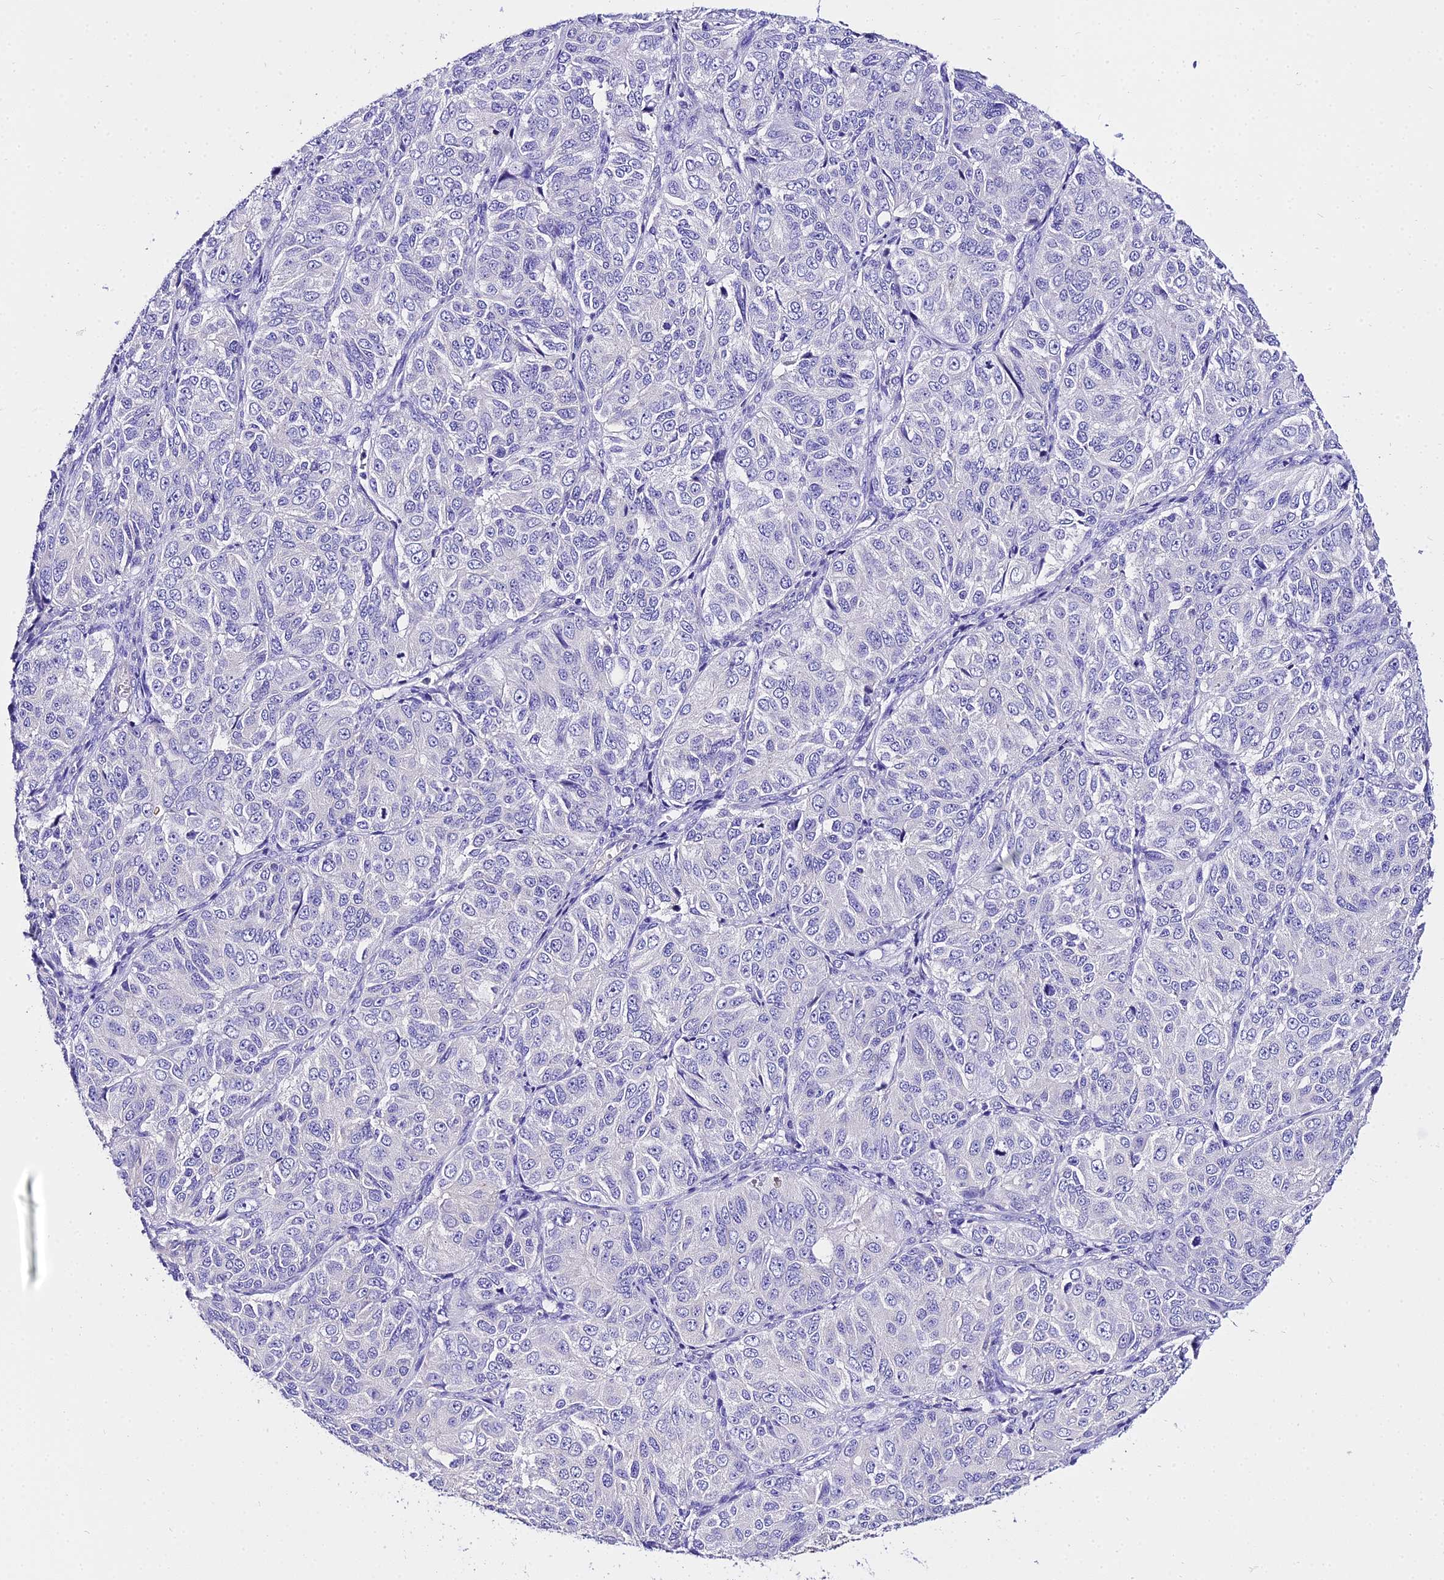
{"staining": {"intensity": "negative", "quantity": "none", "location": "none"}, "tissue": "ovarian cancer", "cell_type": "Tumor cells", "image_type": "cancer", "snomed": [{"axis": "morphology", "description": "Carcinoma, endometroid"}, {"axis": "topography", "description": "Ovary"}], "caption": "IHC photomicrograph of human ovarian cancer (endometroid carcinoma) stained for a protein (brown), which displays no expression in tumor cells.", "gene": "TUBA3D", "patient": {"sex": "female", "age": 51}}